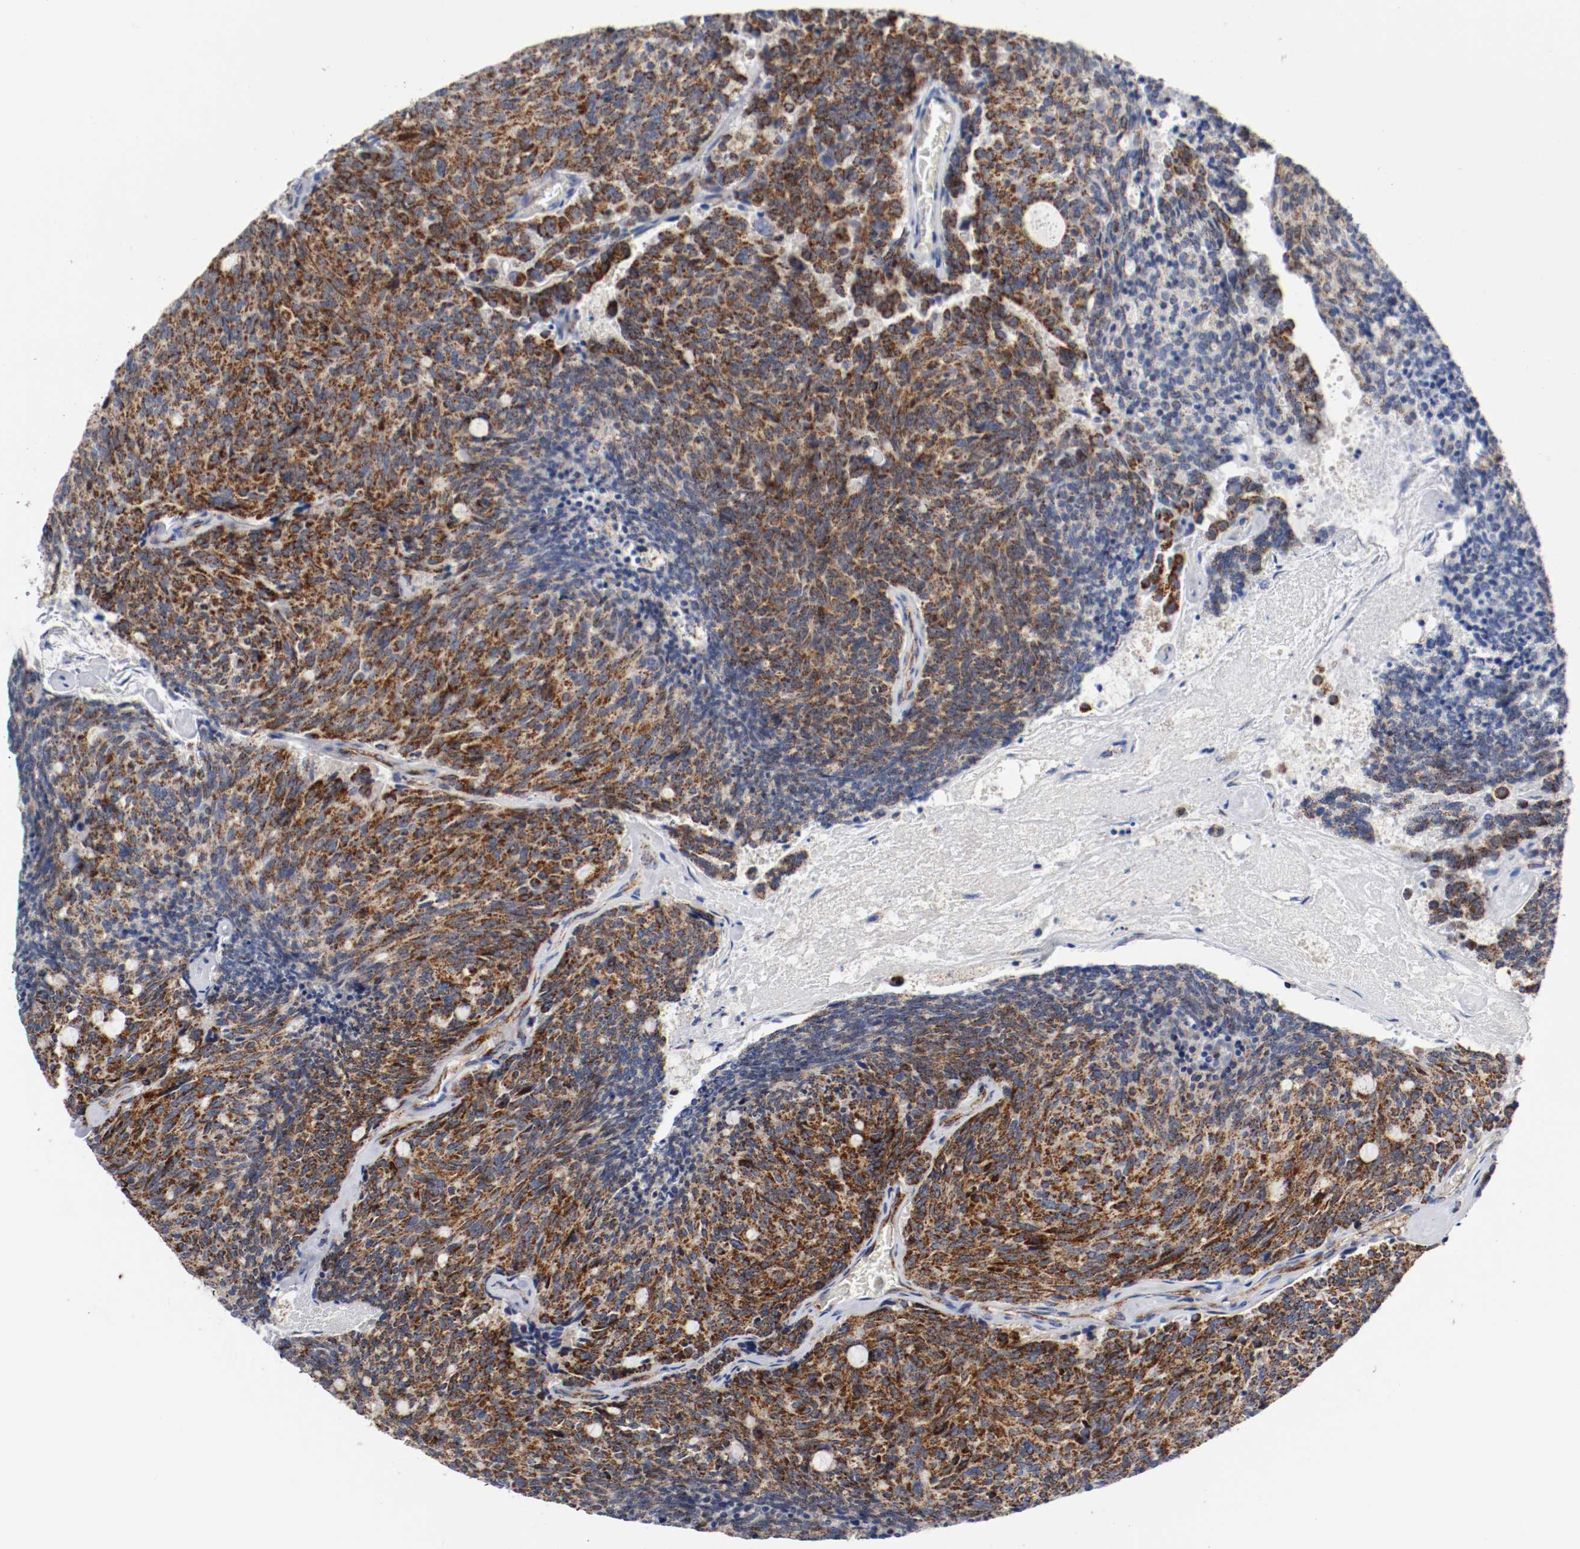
{"staining": {"intensity": "strong", "quantity": ">75%", "location": "cytoplasmic/membranous"}, "tissue": "carcinoid", "cell_type": "Tumor cells", "image_type": "cancer", "snomed": [{"axis": "morphology", "description": "Carcinoid, malignant, NOS"}, {"axis": "topography", "description": "Pancreas"}], "caption": "Immunohistochemical staining of human carcinoid (malignant) reveals high levels of strong cytoplasmic/membranous protein staining in about >75% of tumor cells. (DAB IHC with brightfield microscopy, high magnification).", "gene": "TUBD1", "patient": {"sex": "female", "age": 54}}